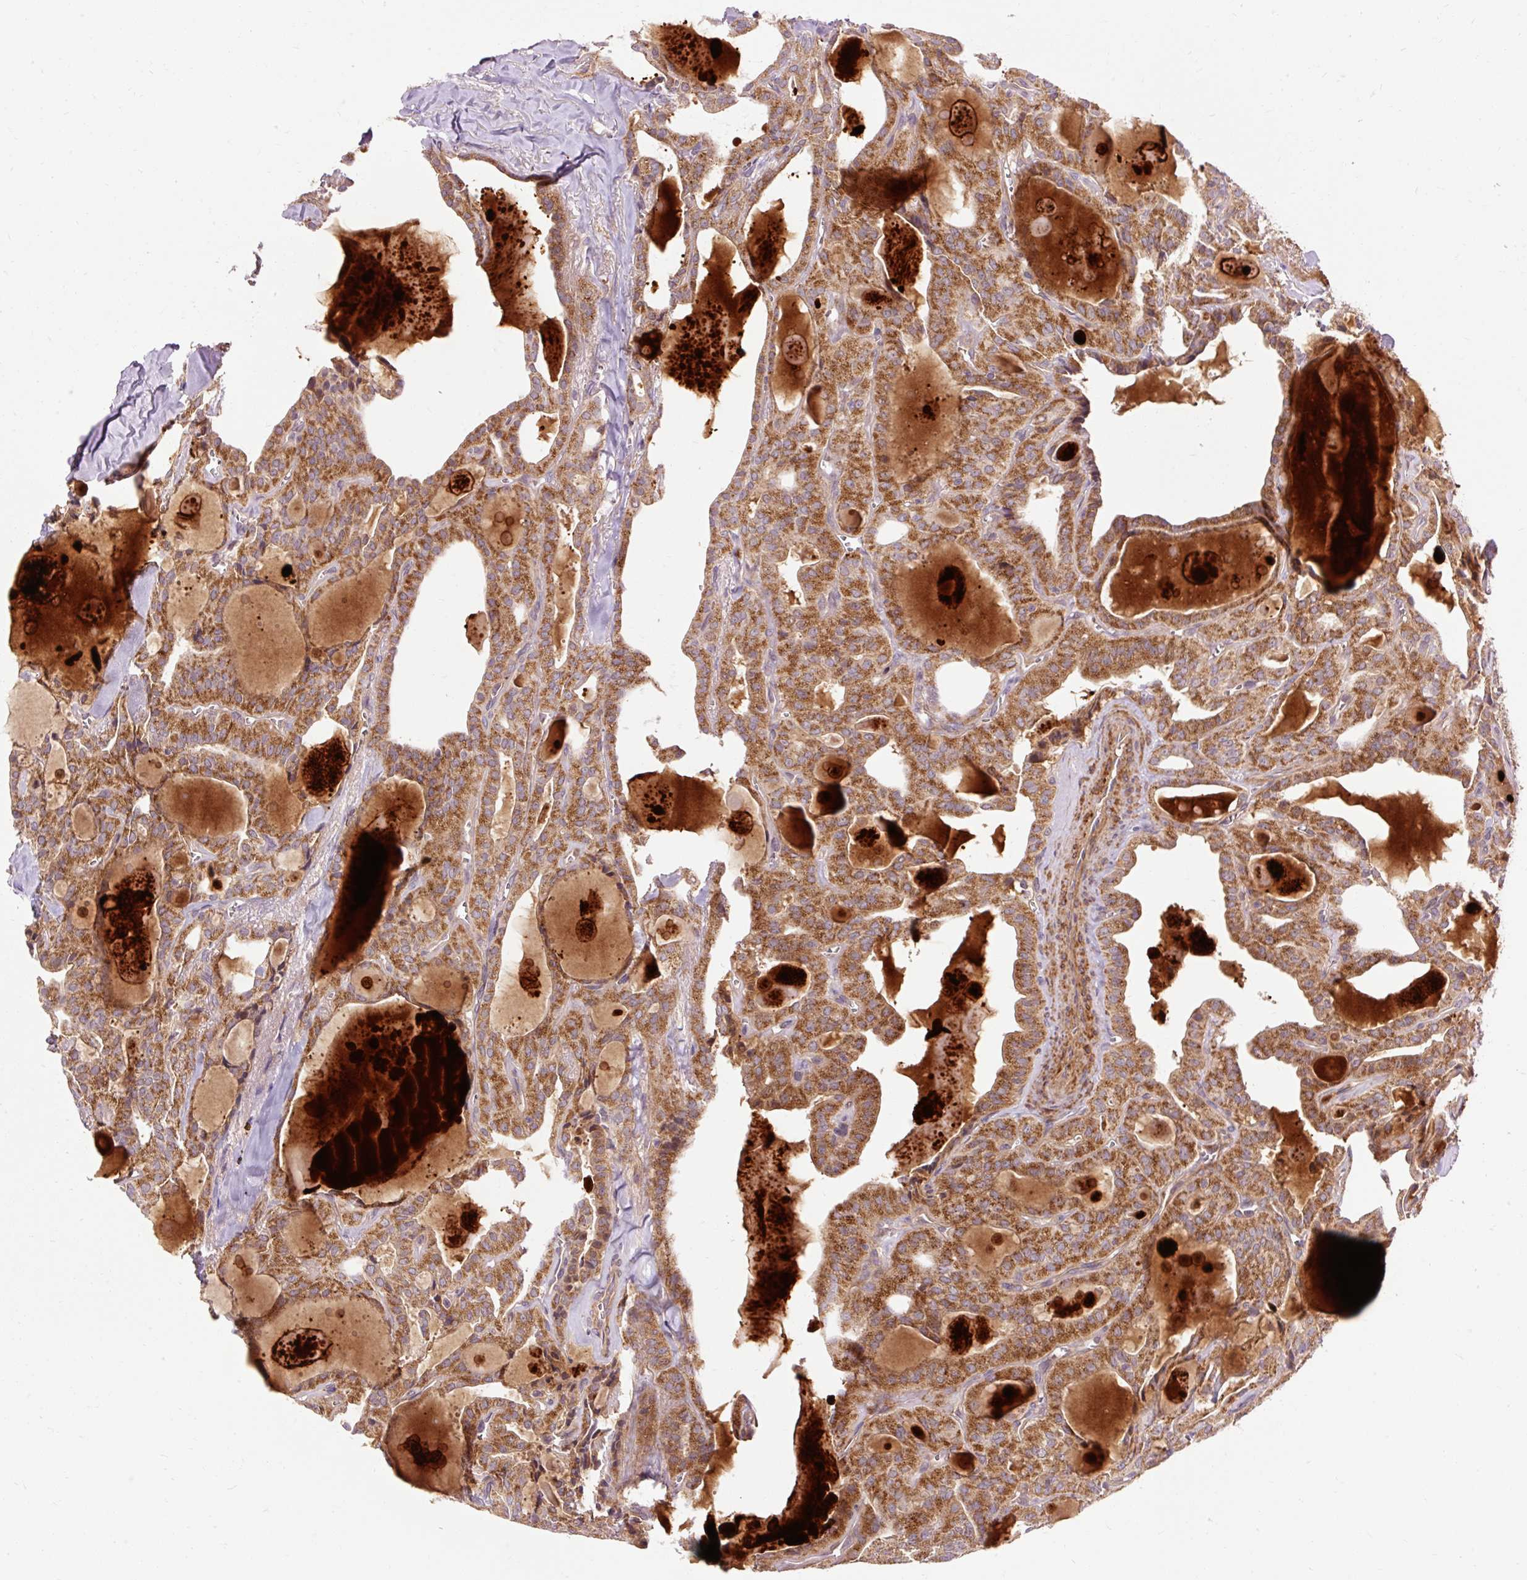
{"staining": {"intensity": "strong", "quantity": ">75%", "location": "cytoplasmic/membranous"}, "tissue": "thyroid cancer", "cell_type": "Tumor cells", "image_type": "cancer", "snomed": [{"axis": "morphology", "description": "Papillary adenocarcinoma, NOS"}, {"axis": "topography", "description": "Thyroid gland"}], "caption": "Approximately >75% of tumor cells in human thyroid cancer demonstrate strong cytoplasmic/membranous protein positivity as visualized by brown immunohistochemical staining.", "gene": "RIPOR3", "patient": {"sex": "male", "age": 52}}